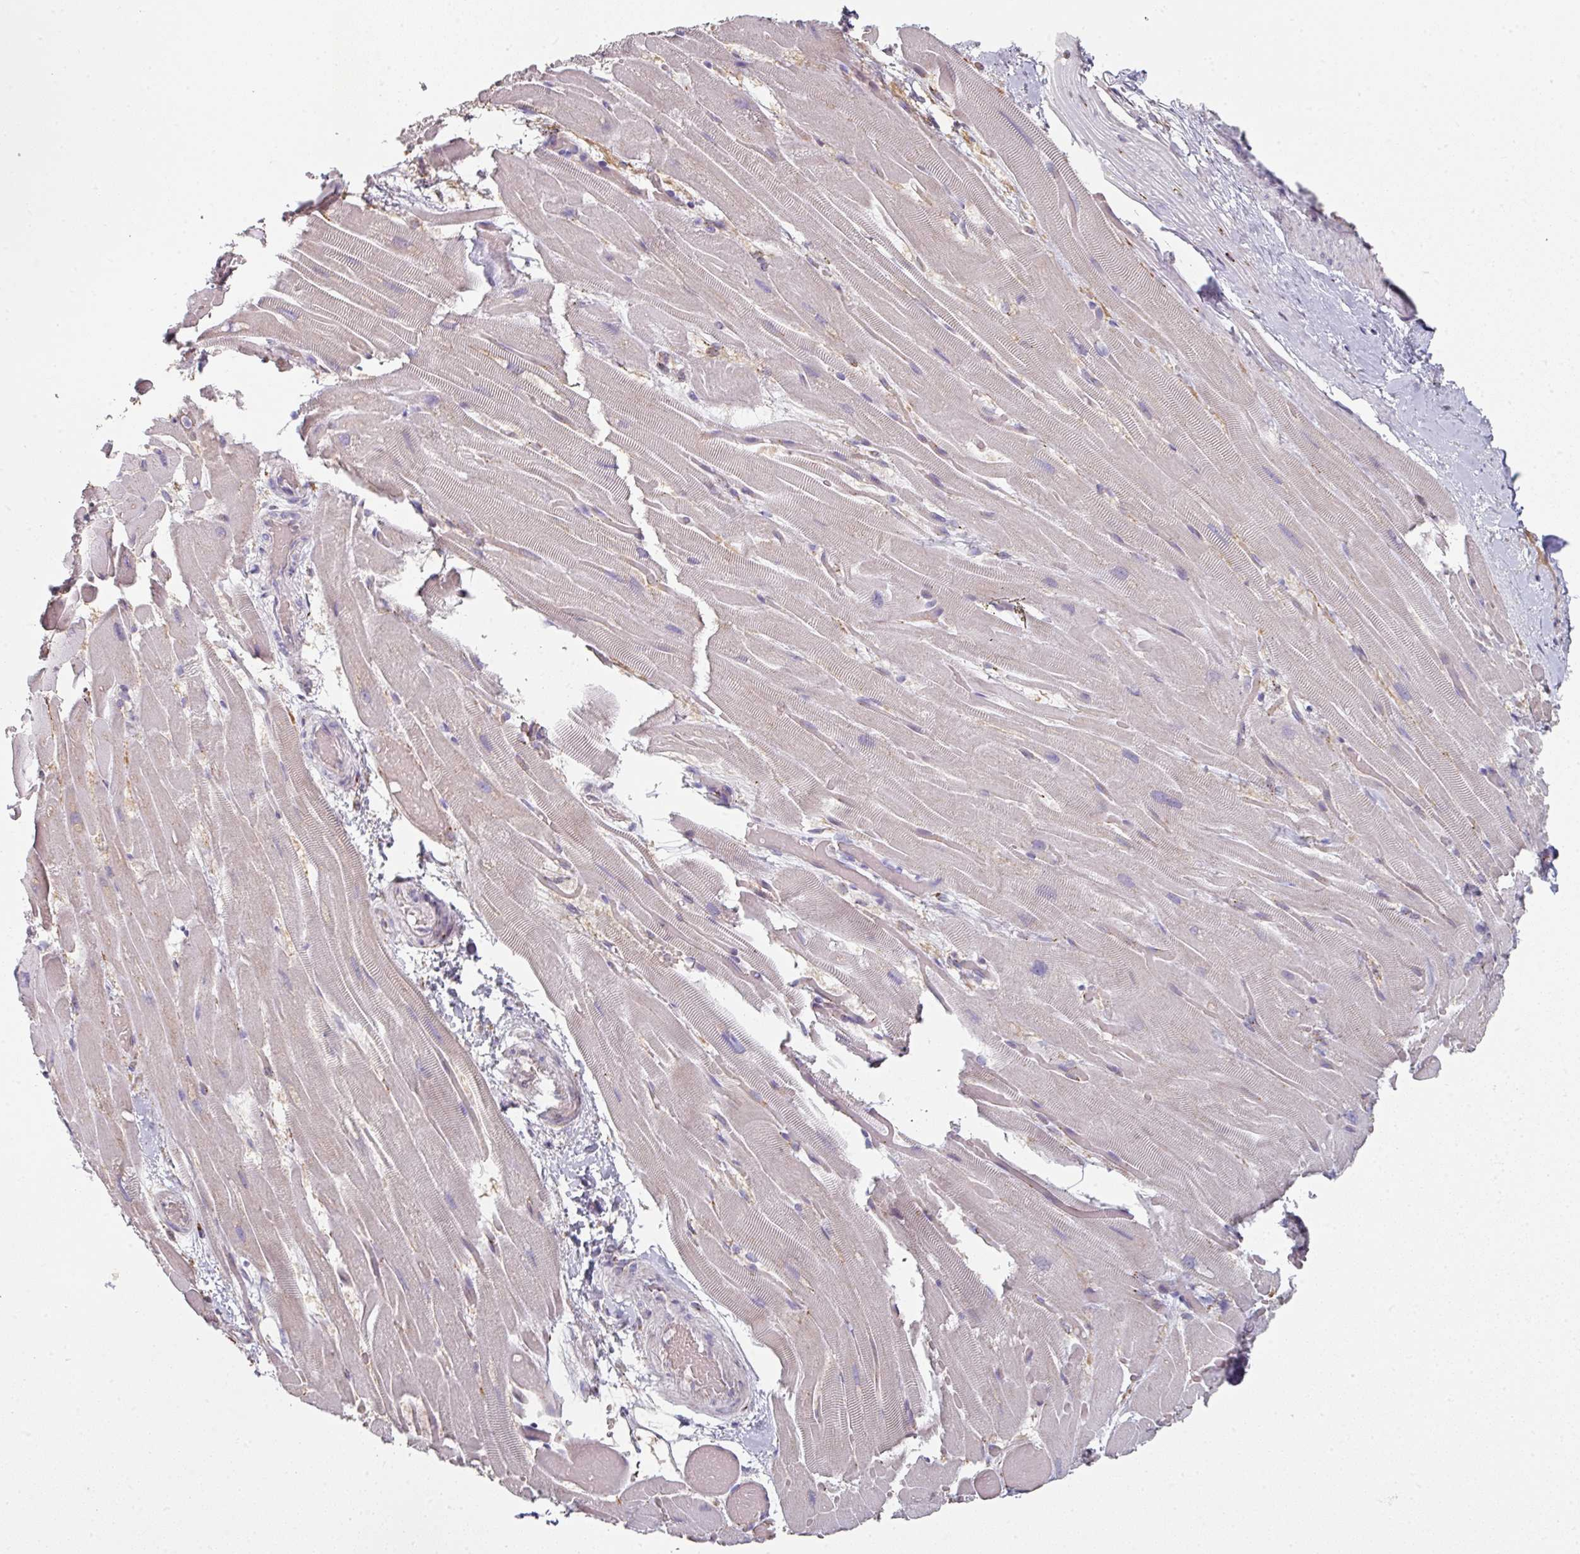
{"staining": {"intensity": "negative", "quantity": "none", "location": "none"}, "tissue": "heart muscle", "cell_type": "Cardiomyocytes", "image_type": "normal", "snomed": [{"axis": "morphology", "description": "Normal tissue, NOS"}, {"axis": "topography", "description": "Heart"}], "caption": "Immunohistochemistry image of benign heart muscle: heart muscle stained with DAB (3,3'-diaminobenzidine) exhibits no significant protein staining in cardiomyocytes.", "gene": "CCDC85B", "patient": {"sex": "male", "age": 37}}